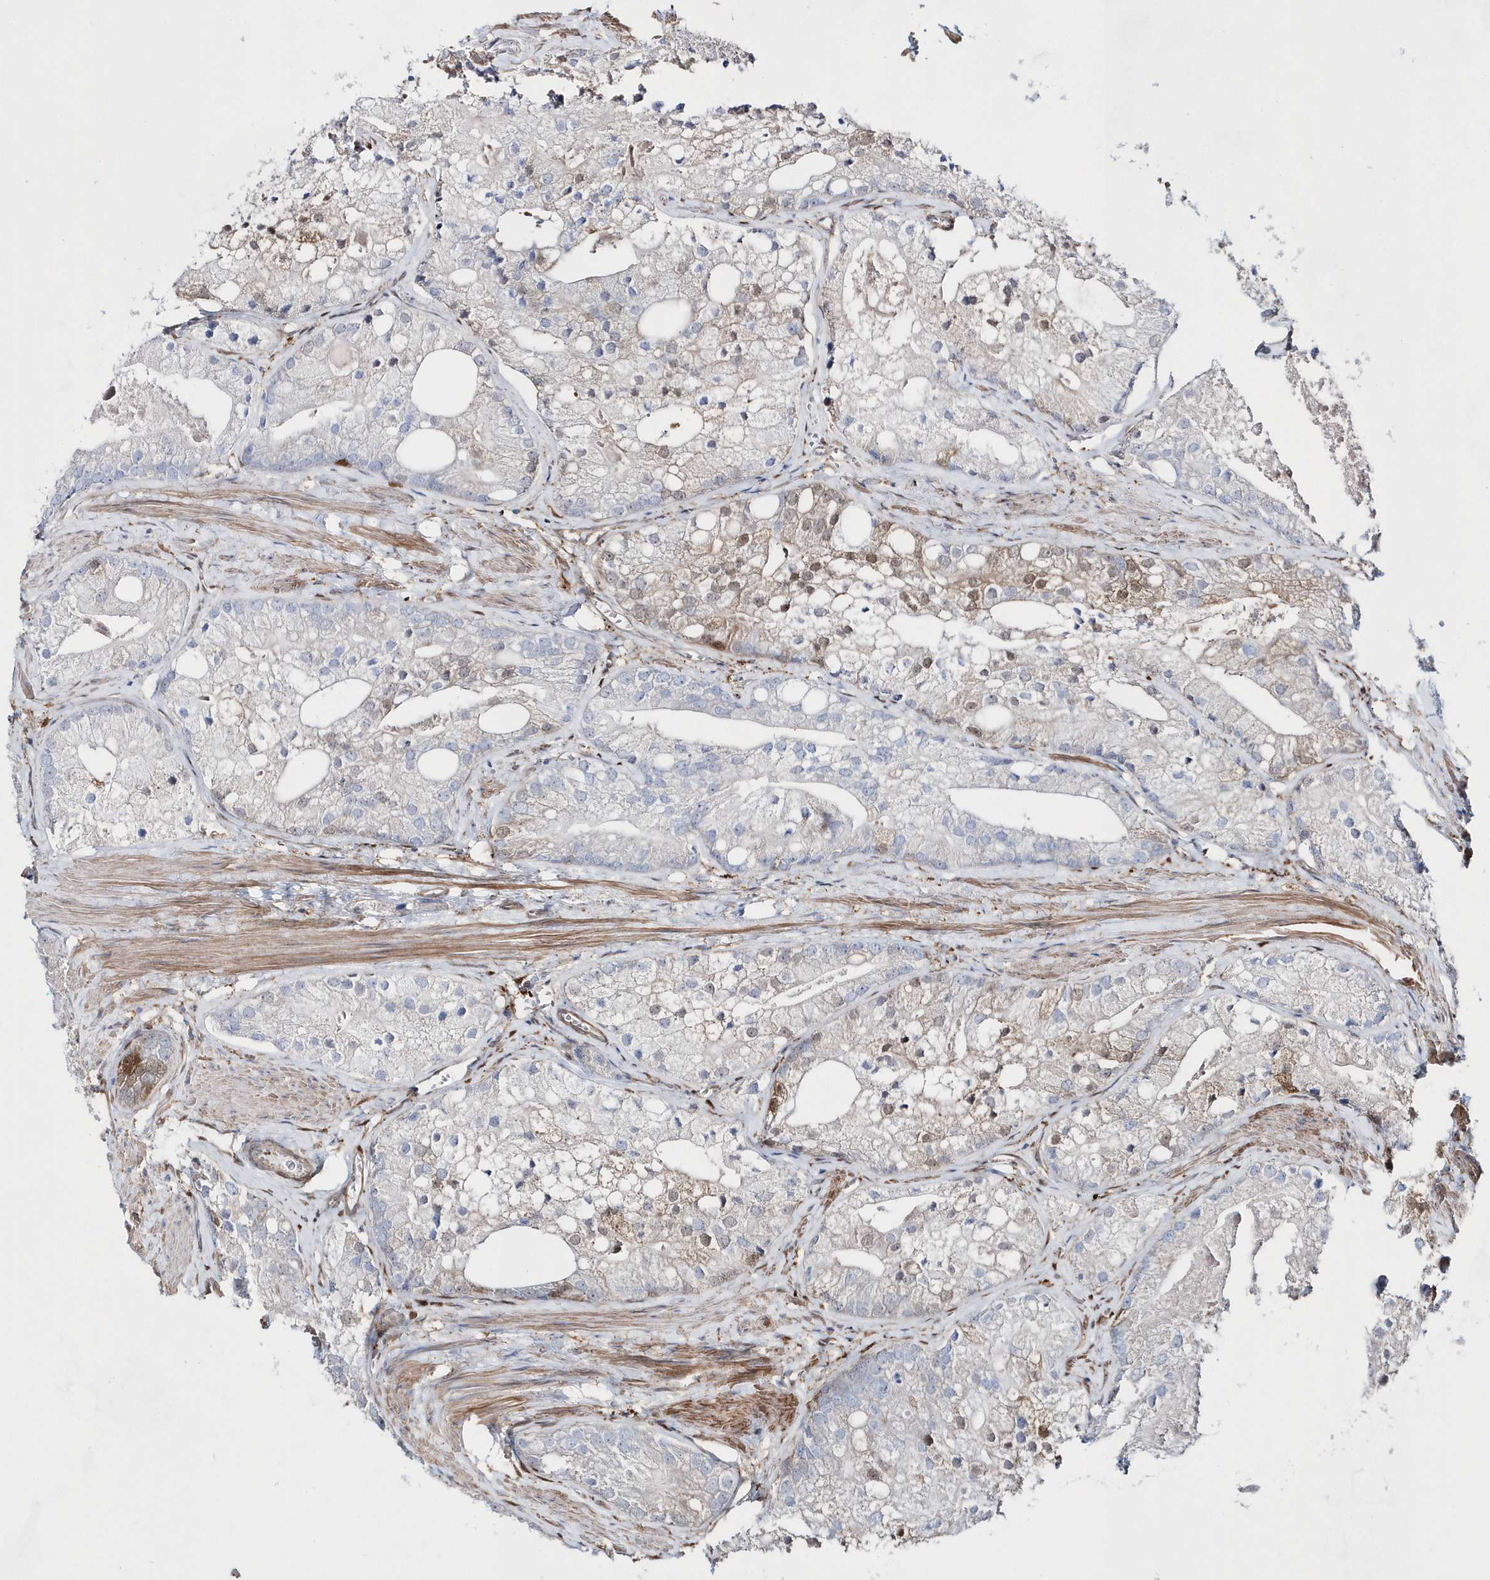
{"staining": {"intensity": "moderate", "quantity": "<25%", "location": "nuclear"}, "tissue": "prostate cancer", "cell_type": "Tumor cells", "image_type": "cancer", "snomed": [{"axis": "morphology", "description": "Adenocarcinoma, Low grade"}, {"axis": "topography", "description": "Prostate"}], "caption": "Immunohistochemical staining of prostate cancer (adenocarcinoma (low-grade)) displays low levels of moderate nuclear protein positivity in about <25% of tumor cells. The protein is stained brown, and the nuclei are stained in blue (DAB (3,3'-diaminobenzidine) IHC with brightfield microscopy, high magnification).", "gene": "BDH2", "patient": {"sex": "male", "age": 69}}